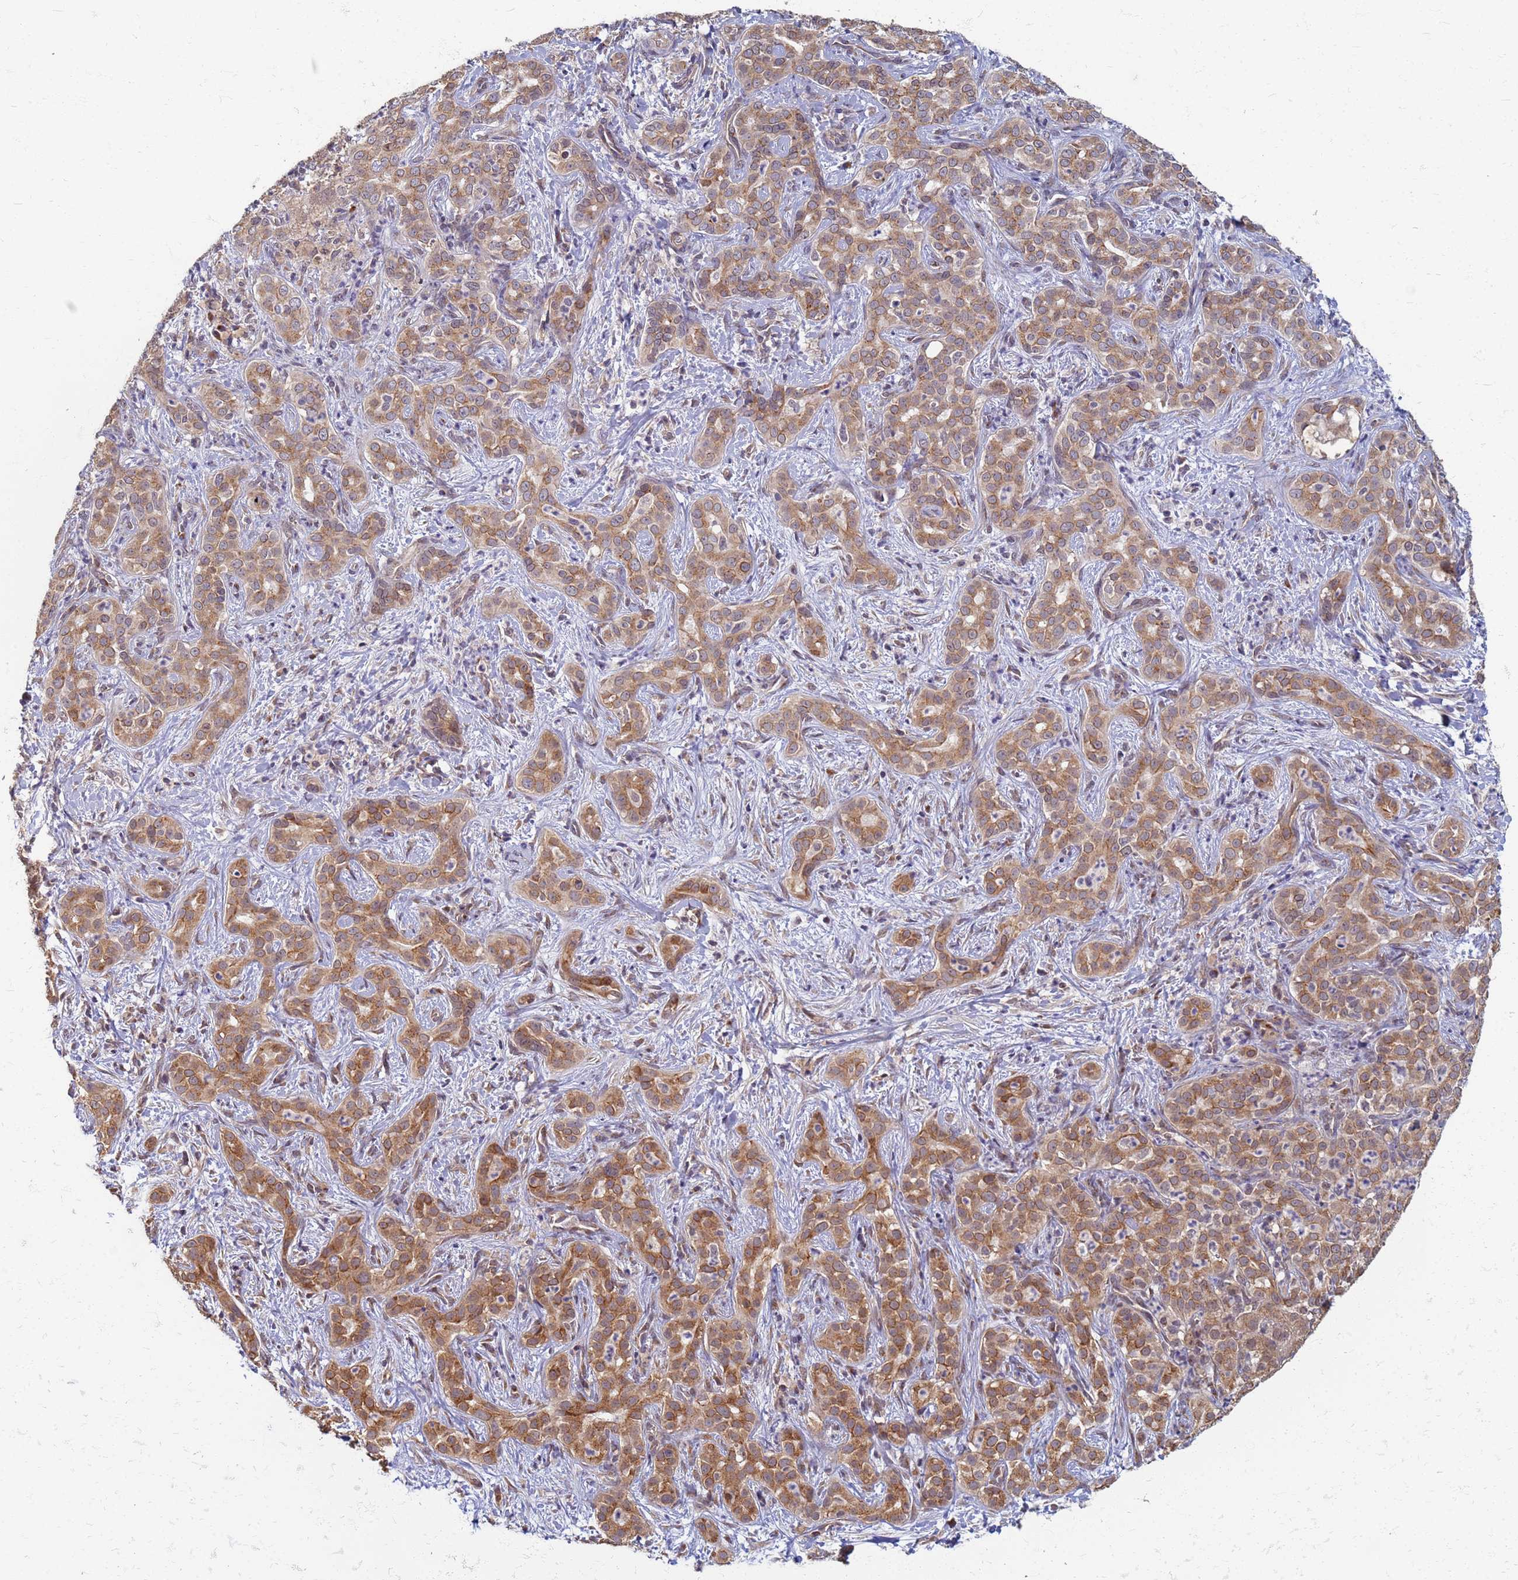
{"staining": {"intensity": "moderate", "quantity": ">75%", "location": "cytoplasmic/membranous"}, "tissue": "liver cancer", "cell_type": "Tumor cells", "image_type": "cancer", "snomed": [{"axis": "morphology", "description": "Carcinoma, Hepatocellular, NOS"}, {"axis": "topography", "description": "Liver"}], "caption": "This is an image of immunohistochemistry staining of liver hepatocellular carcinoma, which shows moderate staining in the cytoplasmic/membranous of tumor cells.", "gene": "ITGB4", "patient": {"sex": "female", "age": 43}}